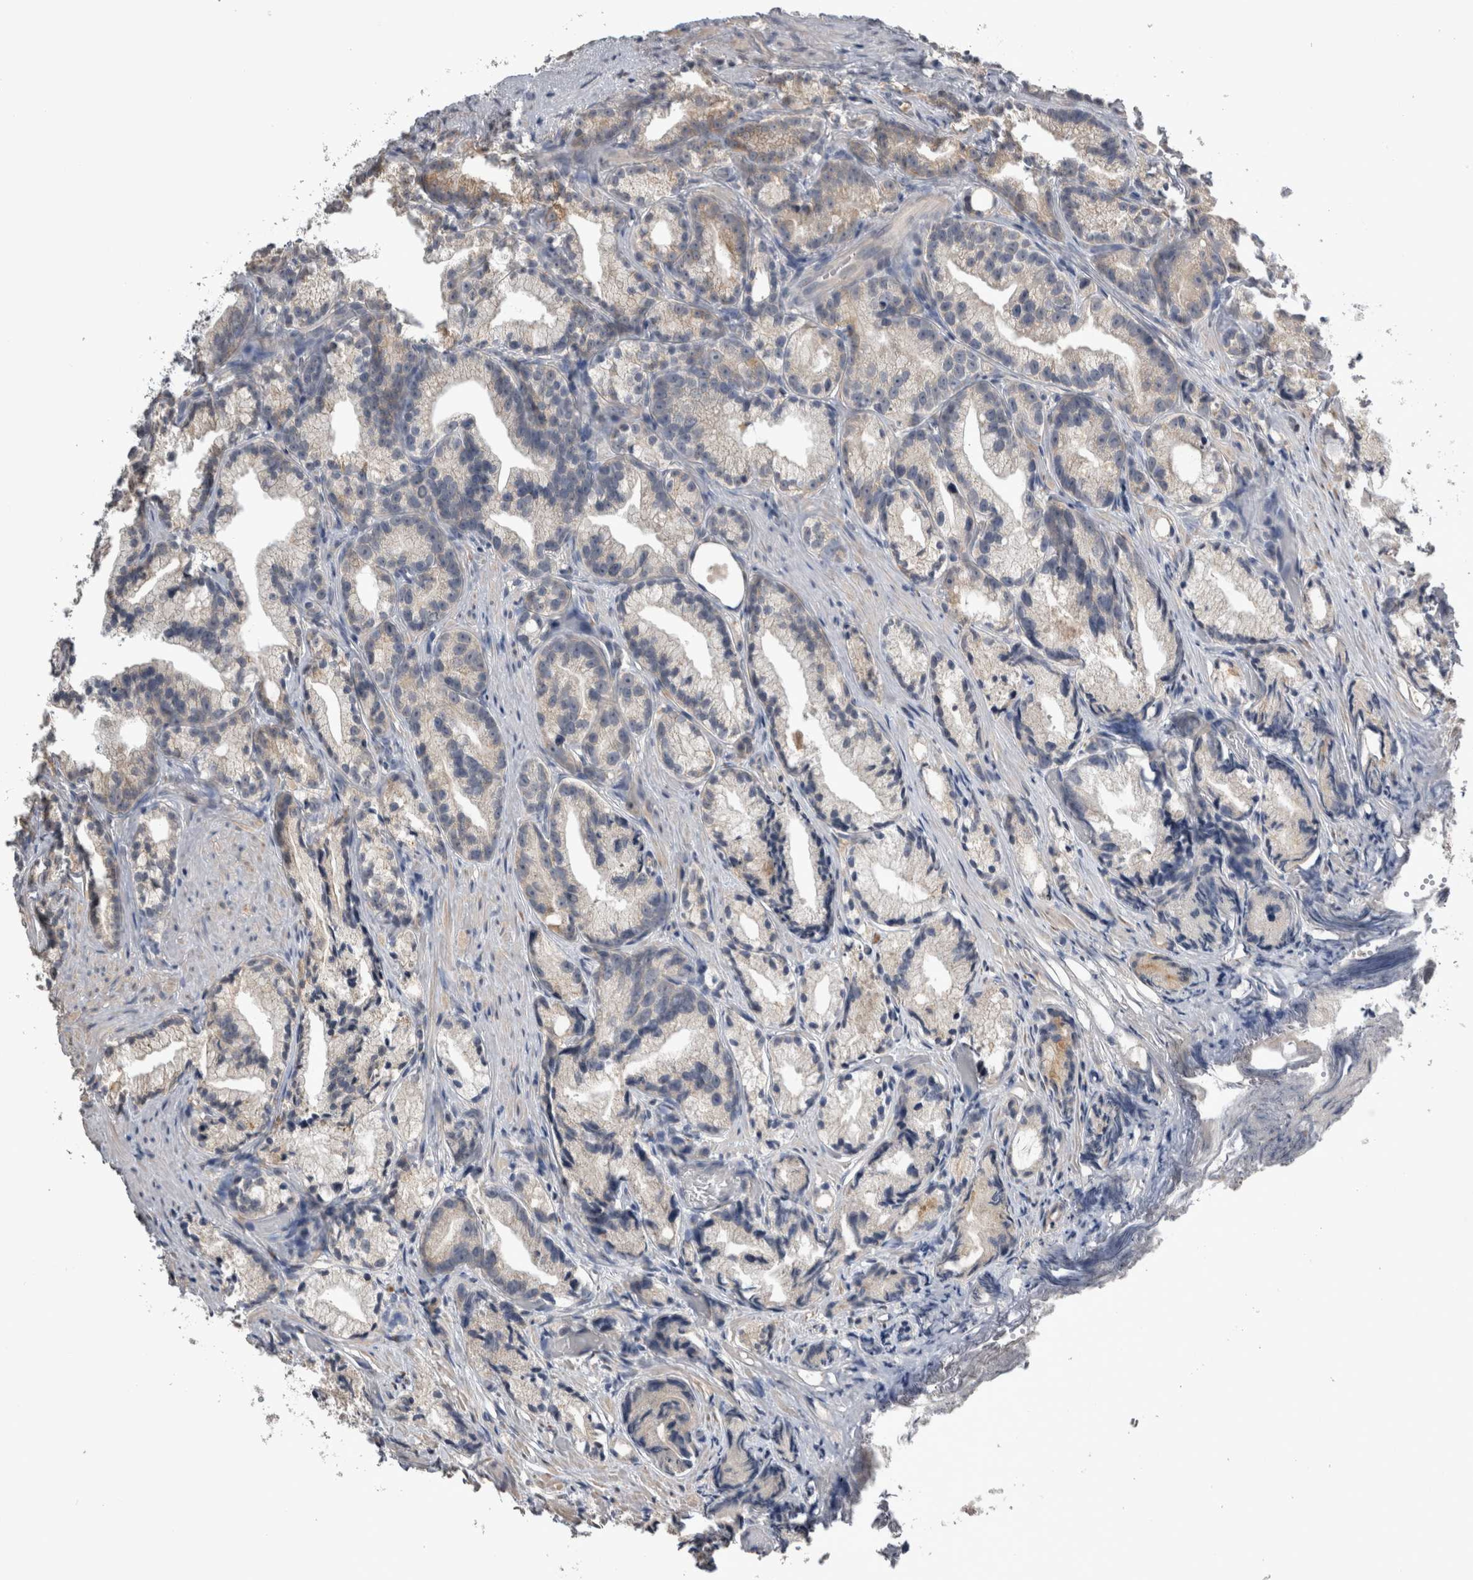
{"staining": {"intensity": "negative", "quantity": "none", "location": "none"}, "tissue": "prostate cancer", "cell_type": "Tumor cells", "image_type": "cancer", "snomed": [{"axis": "morphology", "description": "Adenocarcinoma, Low grade"}, {"axis": "topography", "description": "Prostate"}], "caption": "The histopathology image displays no staining of tumor cells in prostate adenocarcinoma (low-grade).", "gene": "ANXA13", "patient": {"sex": "male", "age": 89}}